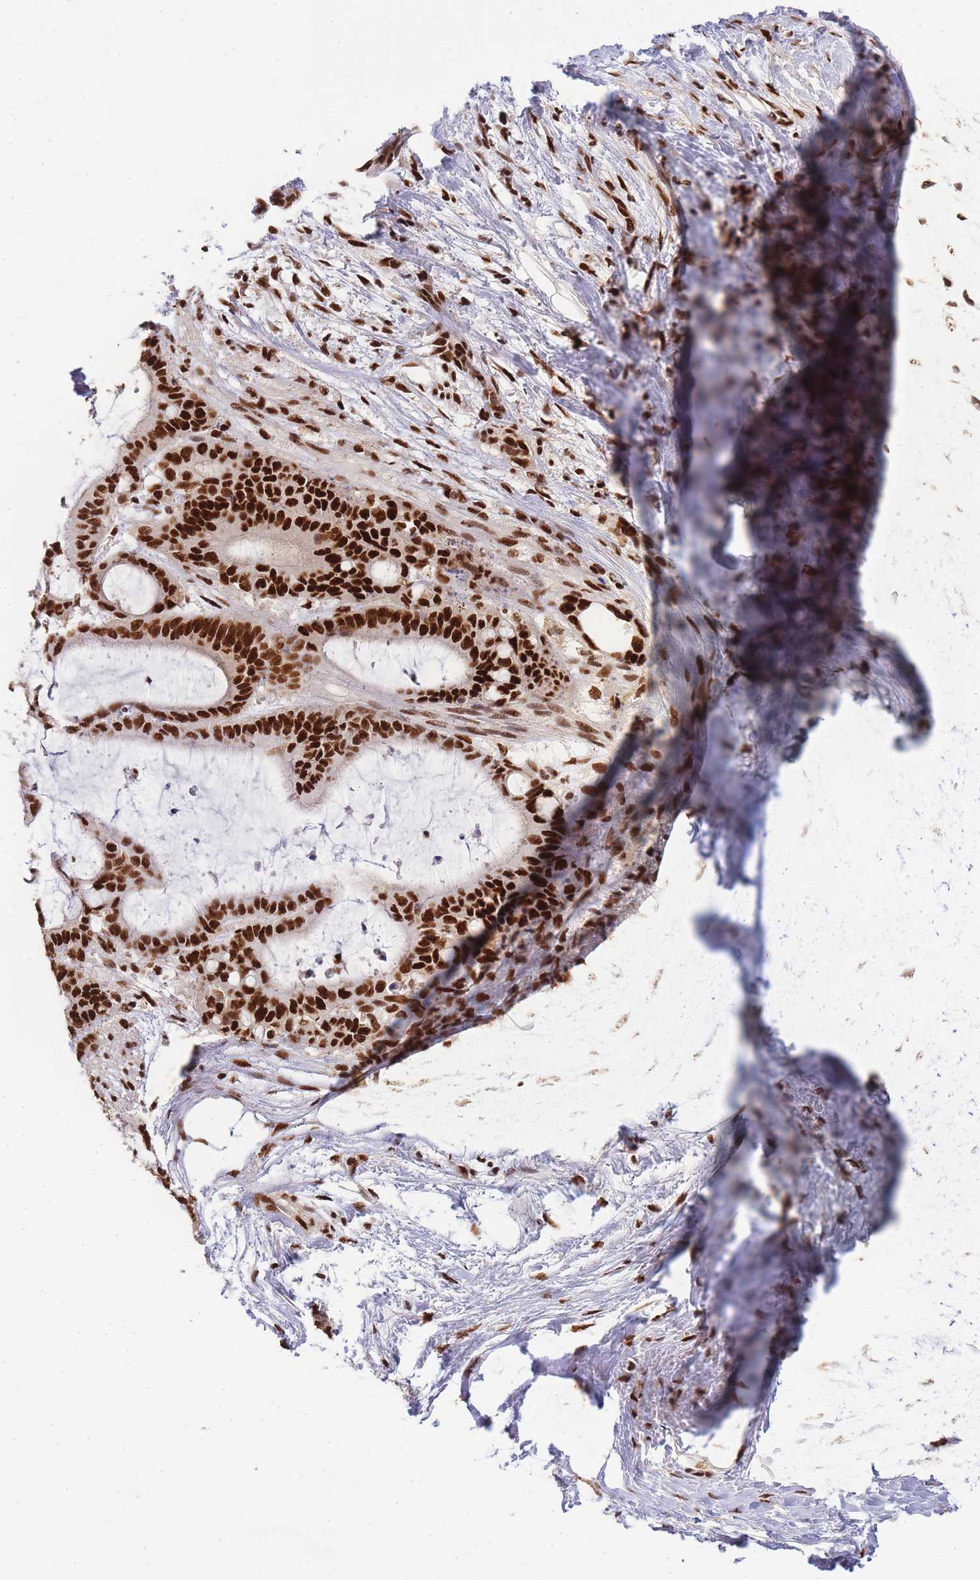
{"staining": {"intensity": "strong", "quantity": ">75%", "location": "nuclear"}, "tissue": "liver cancer", "cell_type": "Tumor cells", "image_type": "cancer", "snomed": [{"axis": "morphology", "description": "Normal tissue, NOS"}, {"axis": "morphology", "description": "Cholangiocarcinoma"}, {"axis": "topography", "description": "Liver"}, {"axis": "topography", "description": "Peripheral nerve tissue"}], "caption": "Tumor cells show high levels of strong nuclear staining in approximately >75% of cells in liver cancer (cholangiocarcinoma).", "gene": "PRKDC", "patient": {"sex": "female", "age": 73}}